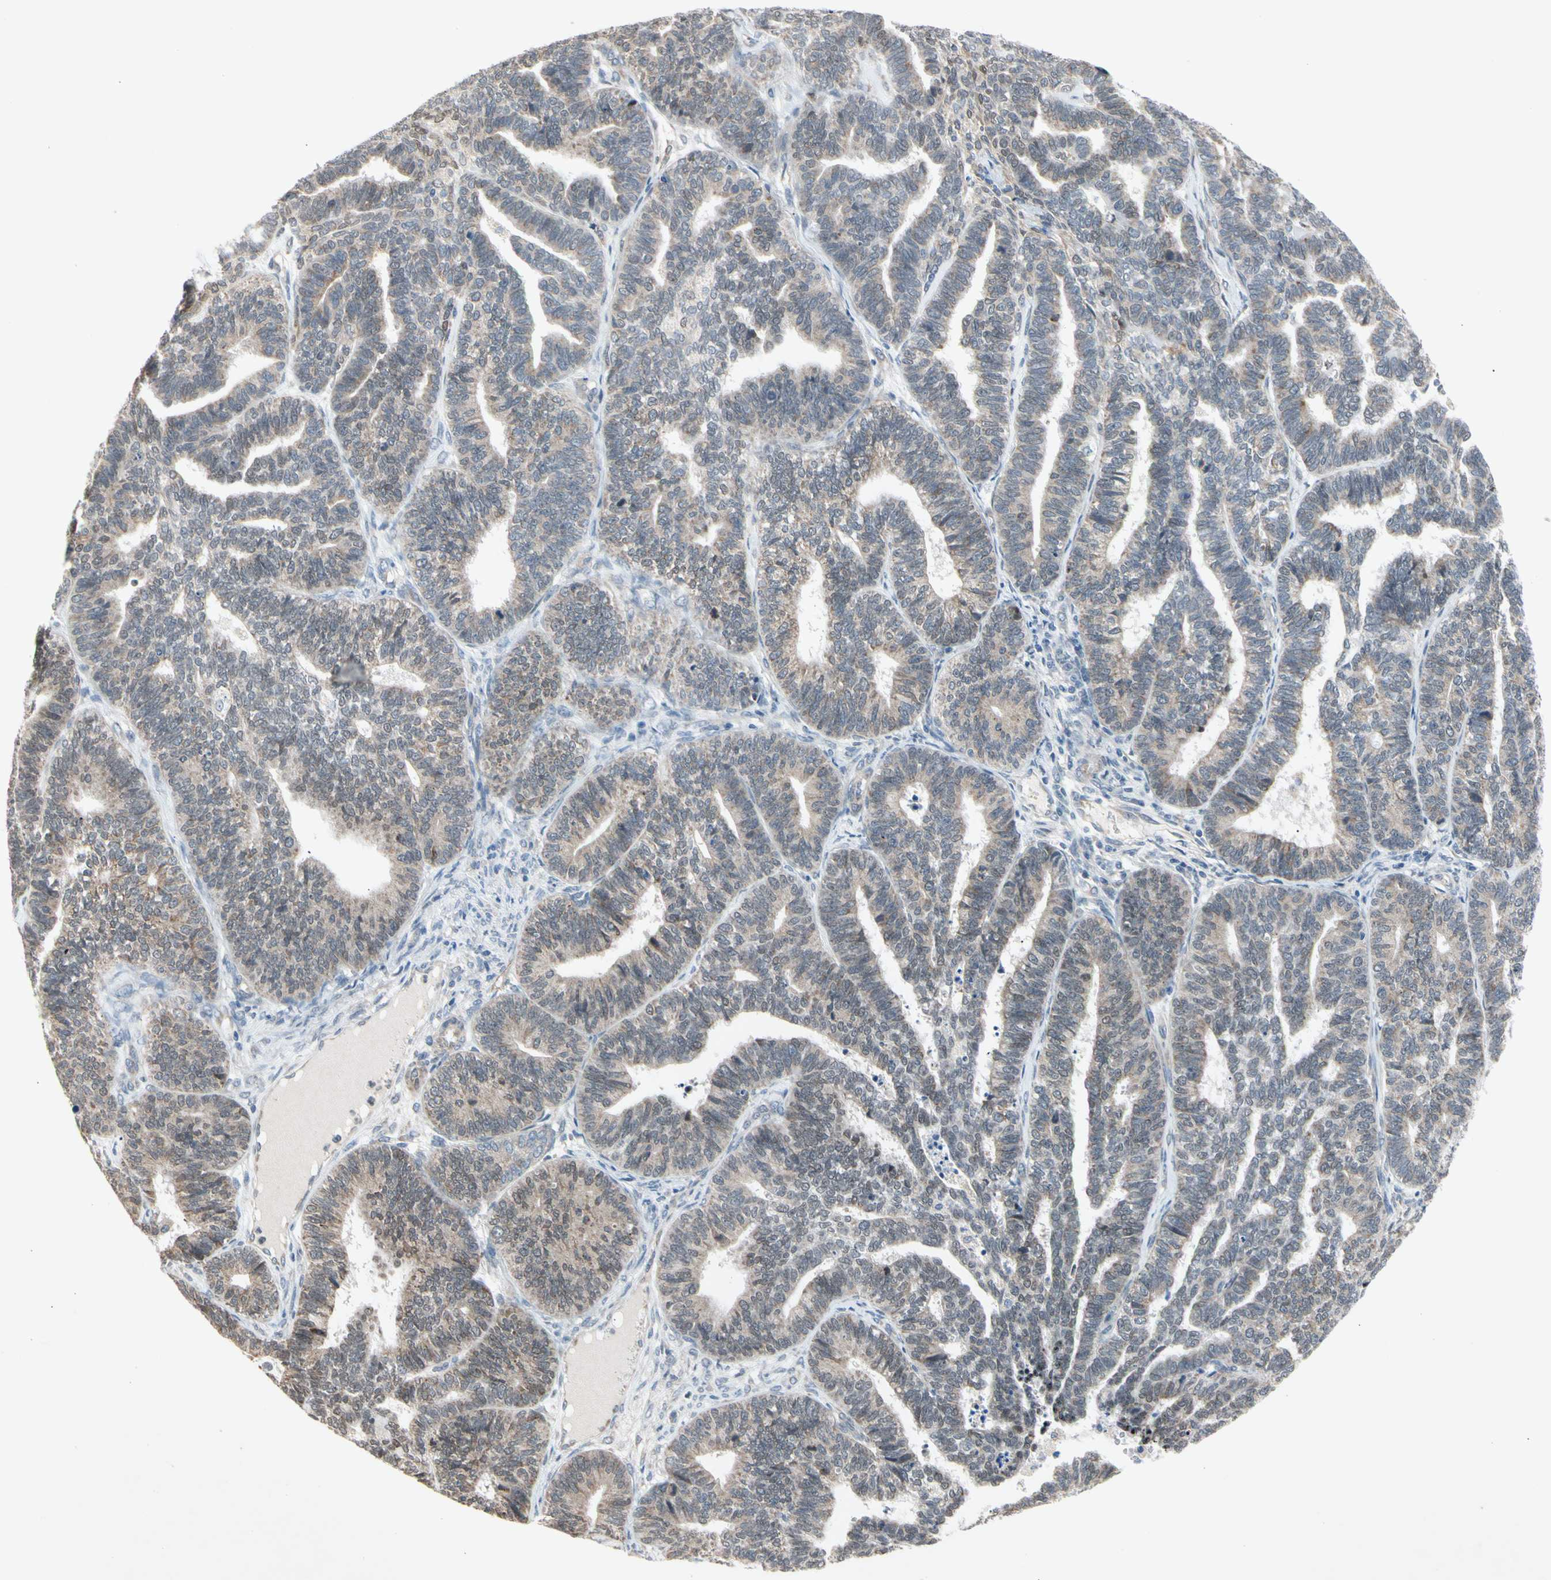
{"staining": {"intensity": "moderate", "quantity": ">75%", "location": "cytoplasmic/membranous,nuclear"}, "tissue": "endometrial cancer", "cell_type": "Tumor cells", "image_type": "cancer", "snomed": [{"axis": "morphology", "description": "Adenocarcinoma, NOS"}, {"axis": "topography", "description": "Endometrium"}], "caption": "Tumor cells reveal medium levels of moderate cytoplasmic/membranous and nuclear expression in approximately >75% of cells in human endometrial cancer (adenocarcinoma). Ihc stains the protein of interest in brown and the nuclei are stained blue.", "gene": "MARK1", "patient": {"sex": "female", "age": 70}}